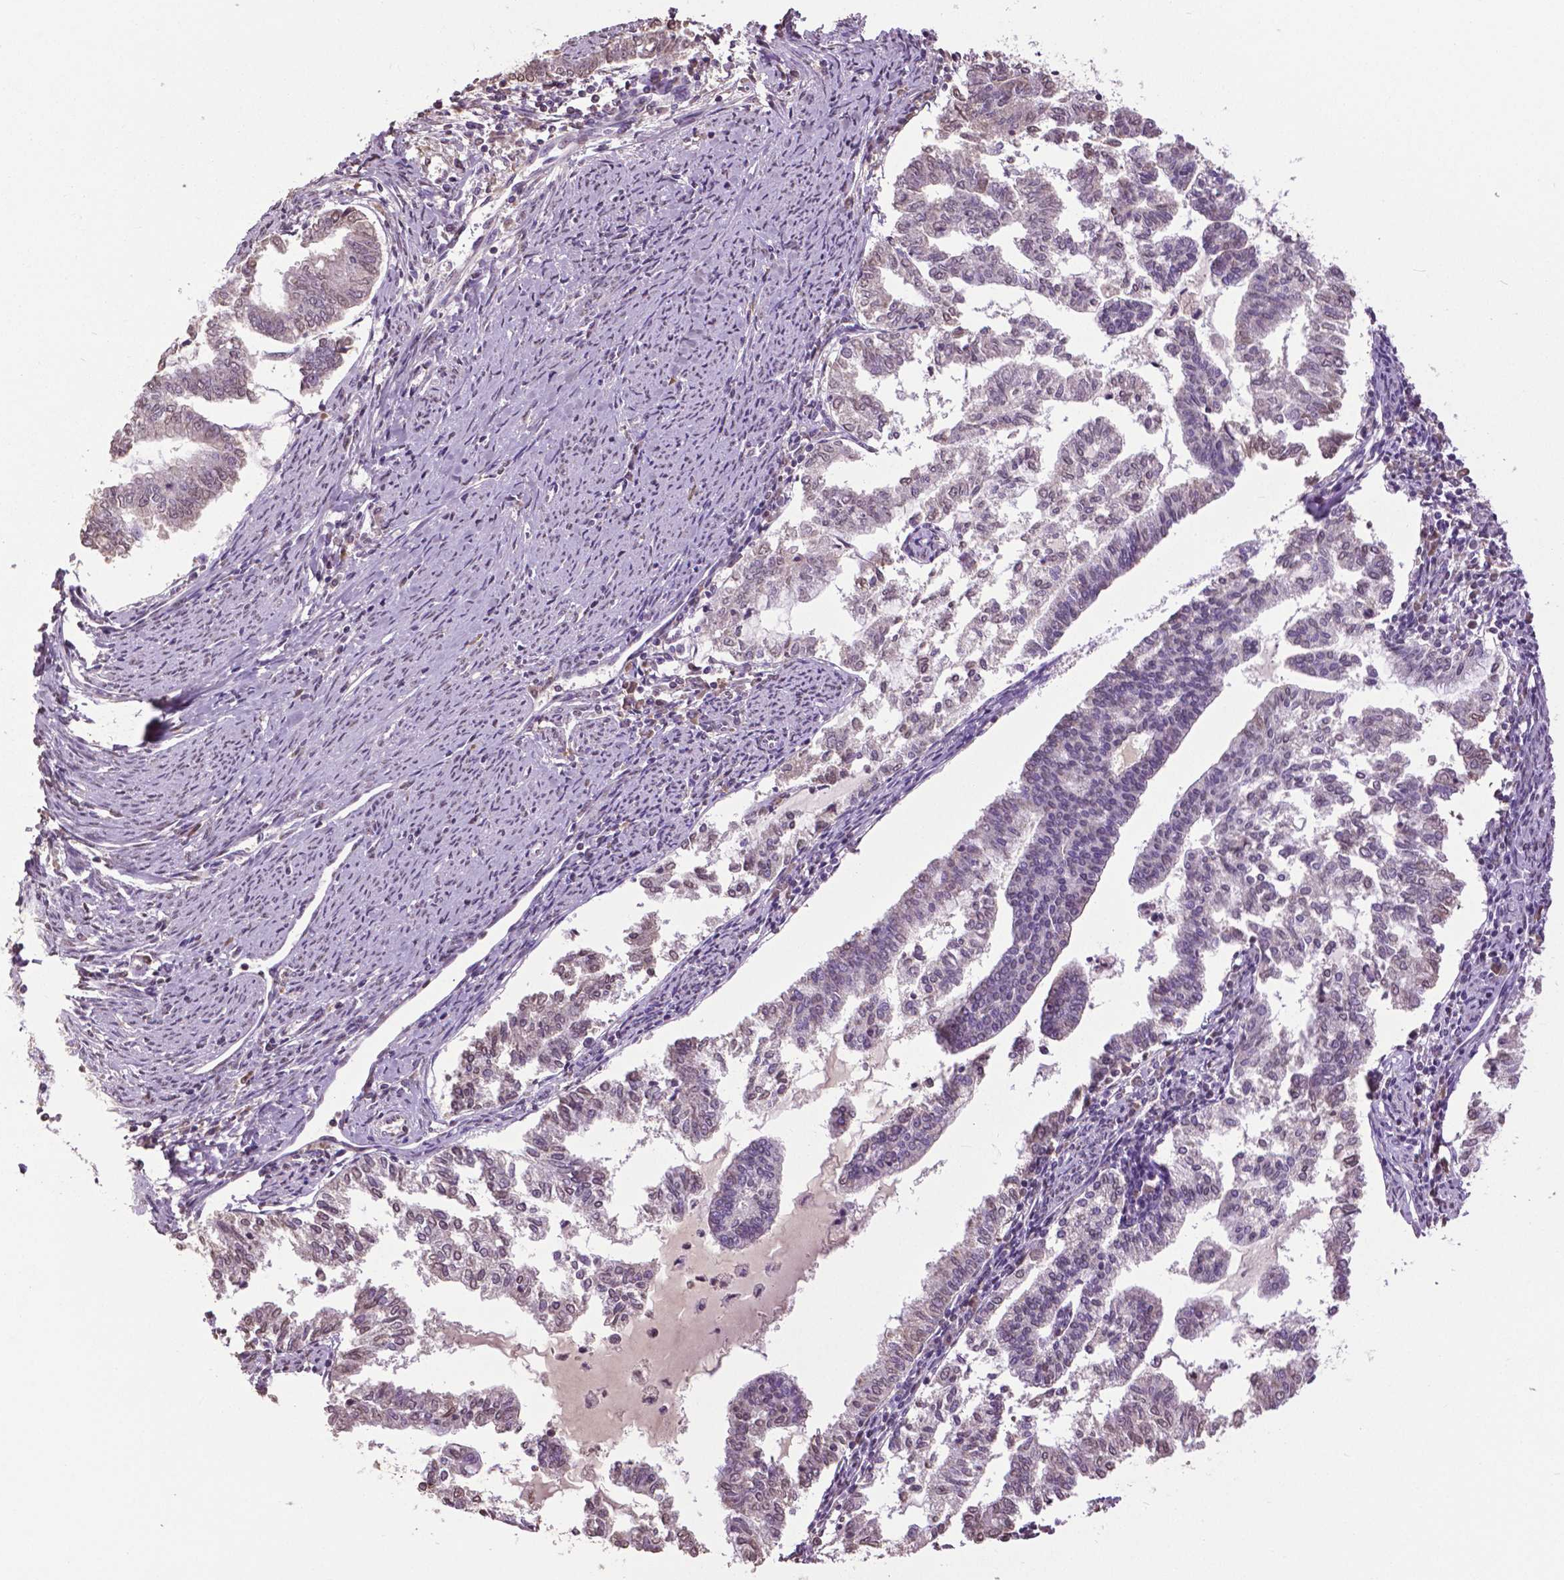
{"staining": {"intensity": "negative", "quantity": "none", "location": "none"}, "tissue": "endometrial cancer", "cell_type": "Tumor cells", "image_type": "cancer", "snomed": [{"axis": "morphology", "description": "Adenocarcinoma, NOS"}, {"axis": "topography", "description": "Endometrium"}], "caption": "This is an immunohistochemistry histopathology image of endometrial cancer. There is no expression in tumor cells.", "gene": "RUNX3", "patient": {"sex": "female", "age": 79}}